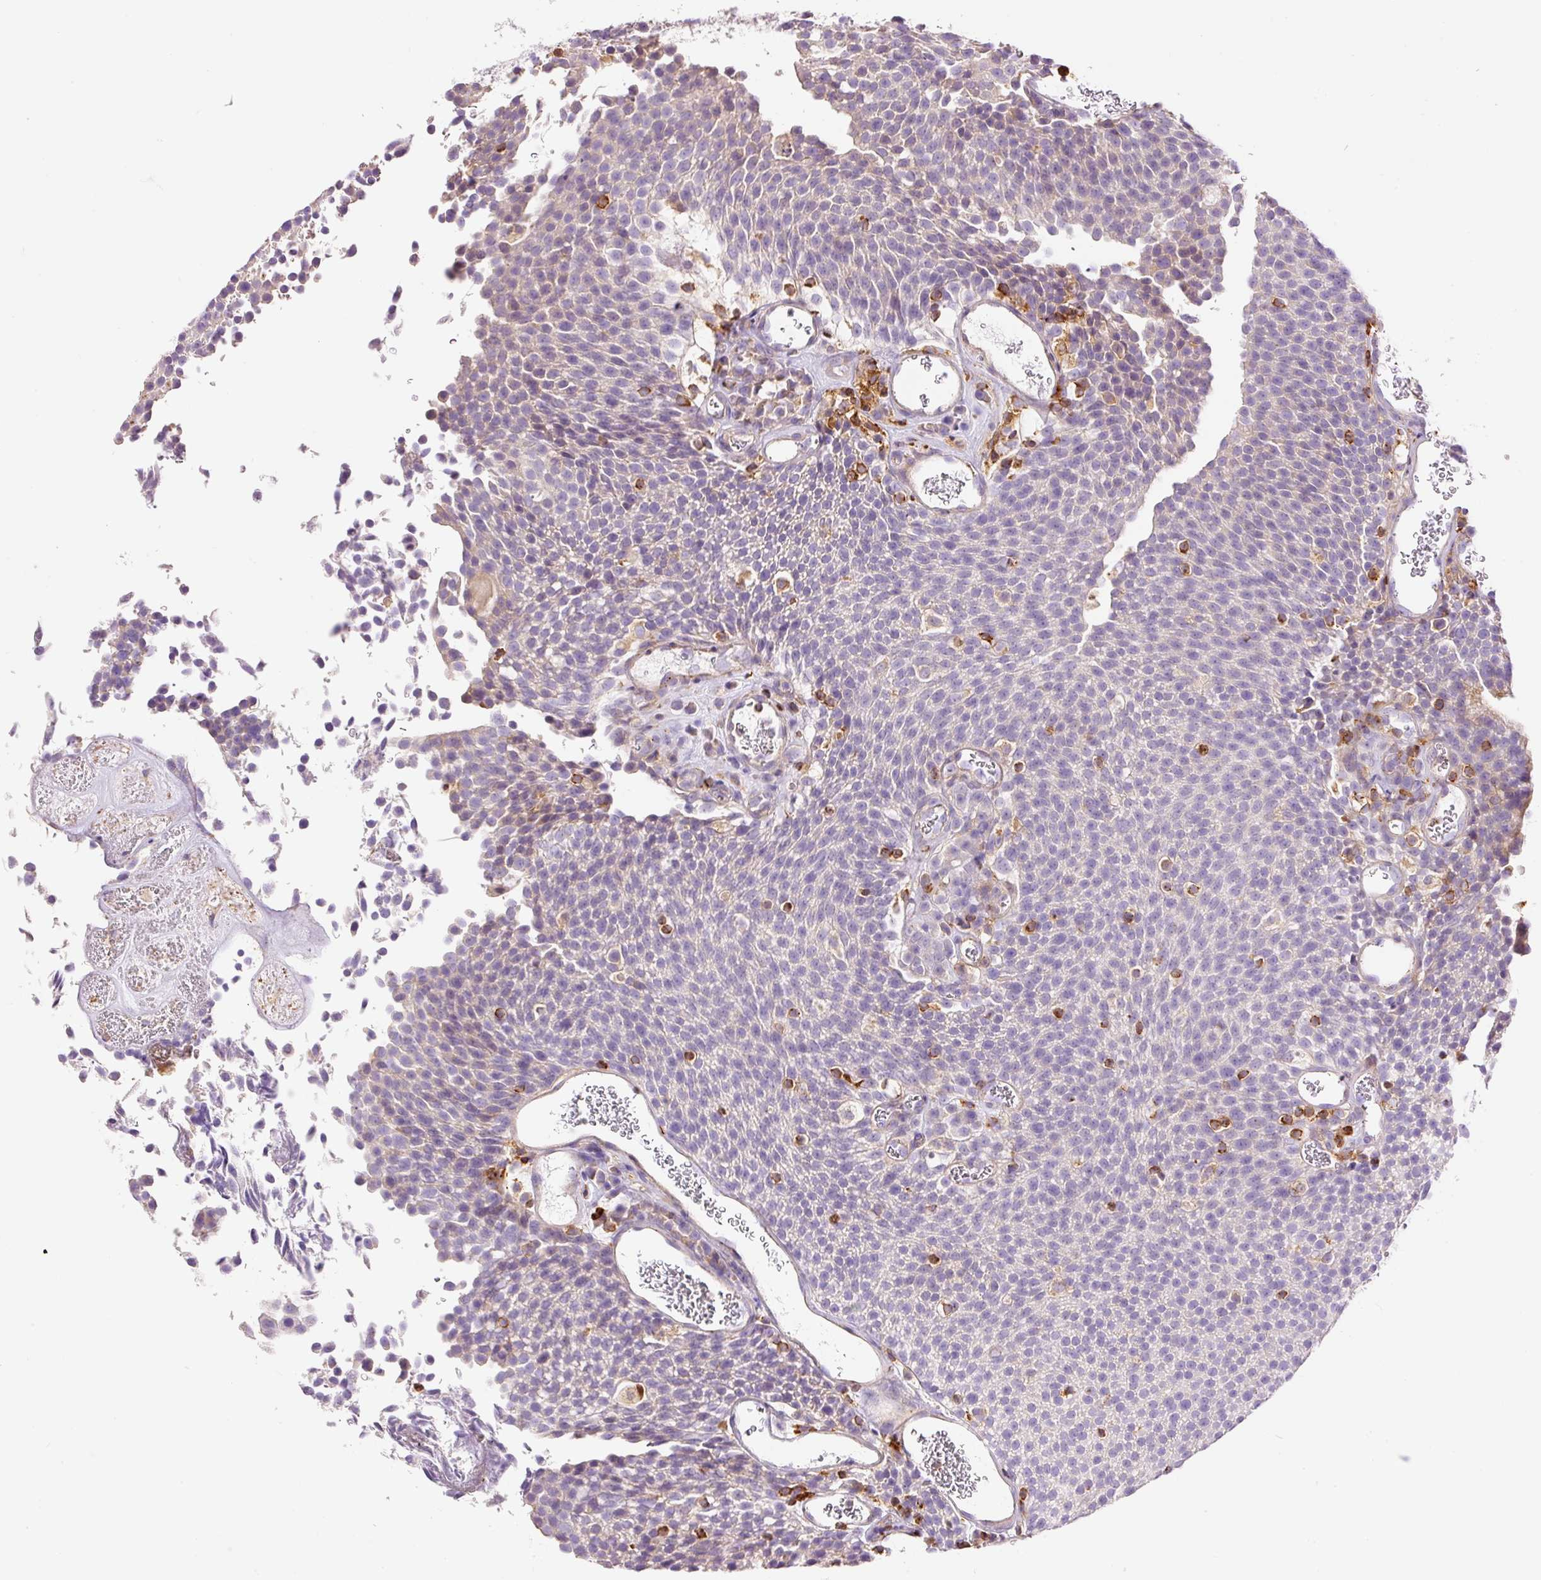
{"staining": {"intensity": "negative", "quantity": "none", "location": "none"}, "tissue": "urothelial cancer", "cell_type": "Tumor cells", "image_type": "cancer", "snomed": [{"axis": "morphology", "description": "Urothelial carcinoma, Low grade"}, {"axis": "topography", "description": "Urinary bladder"}], "caption": "Tumor cells are negative for protein expression in human urothelial cancer. Brightfield microscopy of immunohistochemistry stained with DAB (brown) and hematoxylin (blue), captured at high magnification.", "gene": "DOK6", "patient": {"sex": "female", "age": 79}}